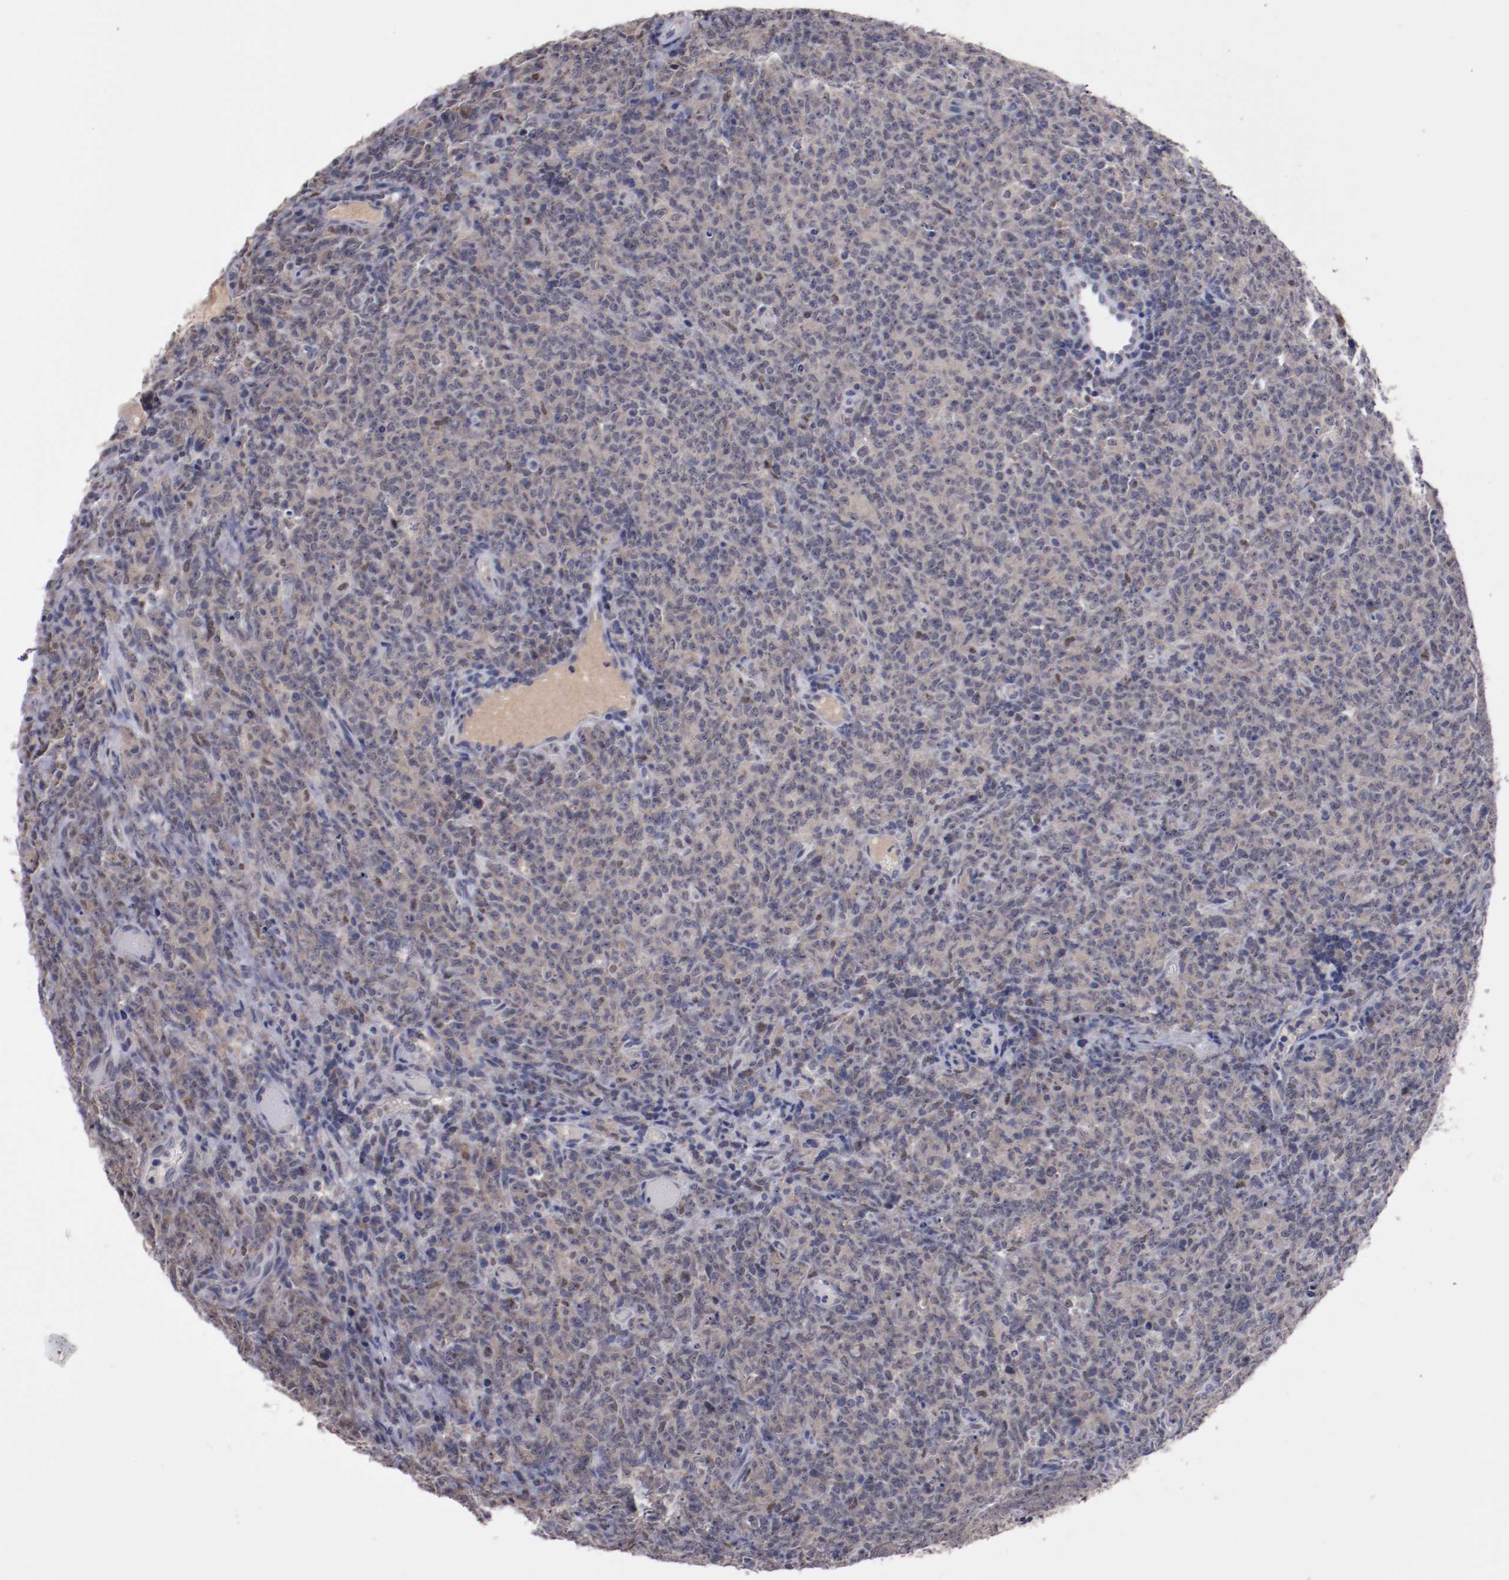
{"staining": {"intensity": "weak", "quantity": ">75%", "location": "cytoplasmic/membranous"}, "tissue": "lymphoma", "cell_type": "Tumor cells", "image_type": "cancer", "snomed": [{"axis": "morphology", "description": "Malignant lymphoma, non-Hodgkin's type, High grade"}, {"axis": "topography", "description": "Tonsil"}], "caption": "Tumor cells display weak cytoplasmic/membranous expression in about >75% of cells in lymphoma. Using DAB (brown) and hematoxylin (blue) stains, captured at high magnification using brightfield microscopy.", "gene": "FAM81A", "patient": {"sex": "female", "age": 36}}